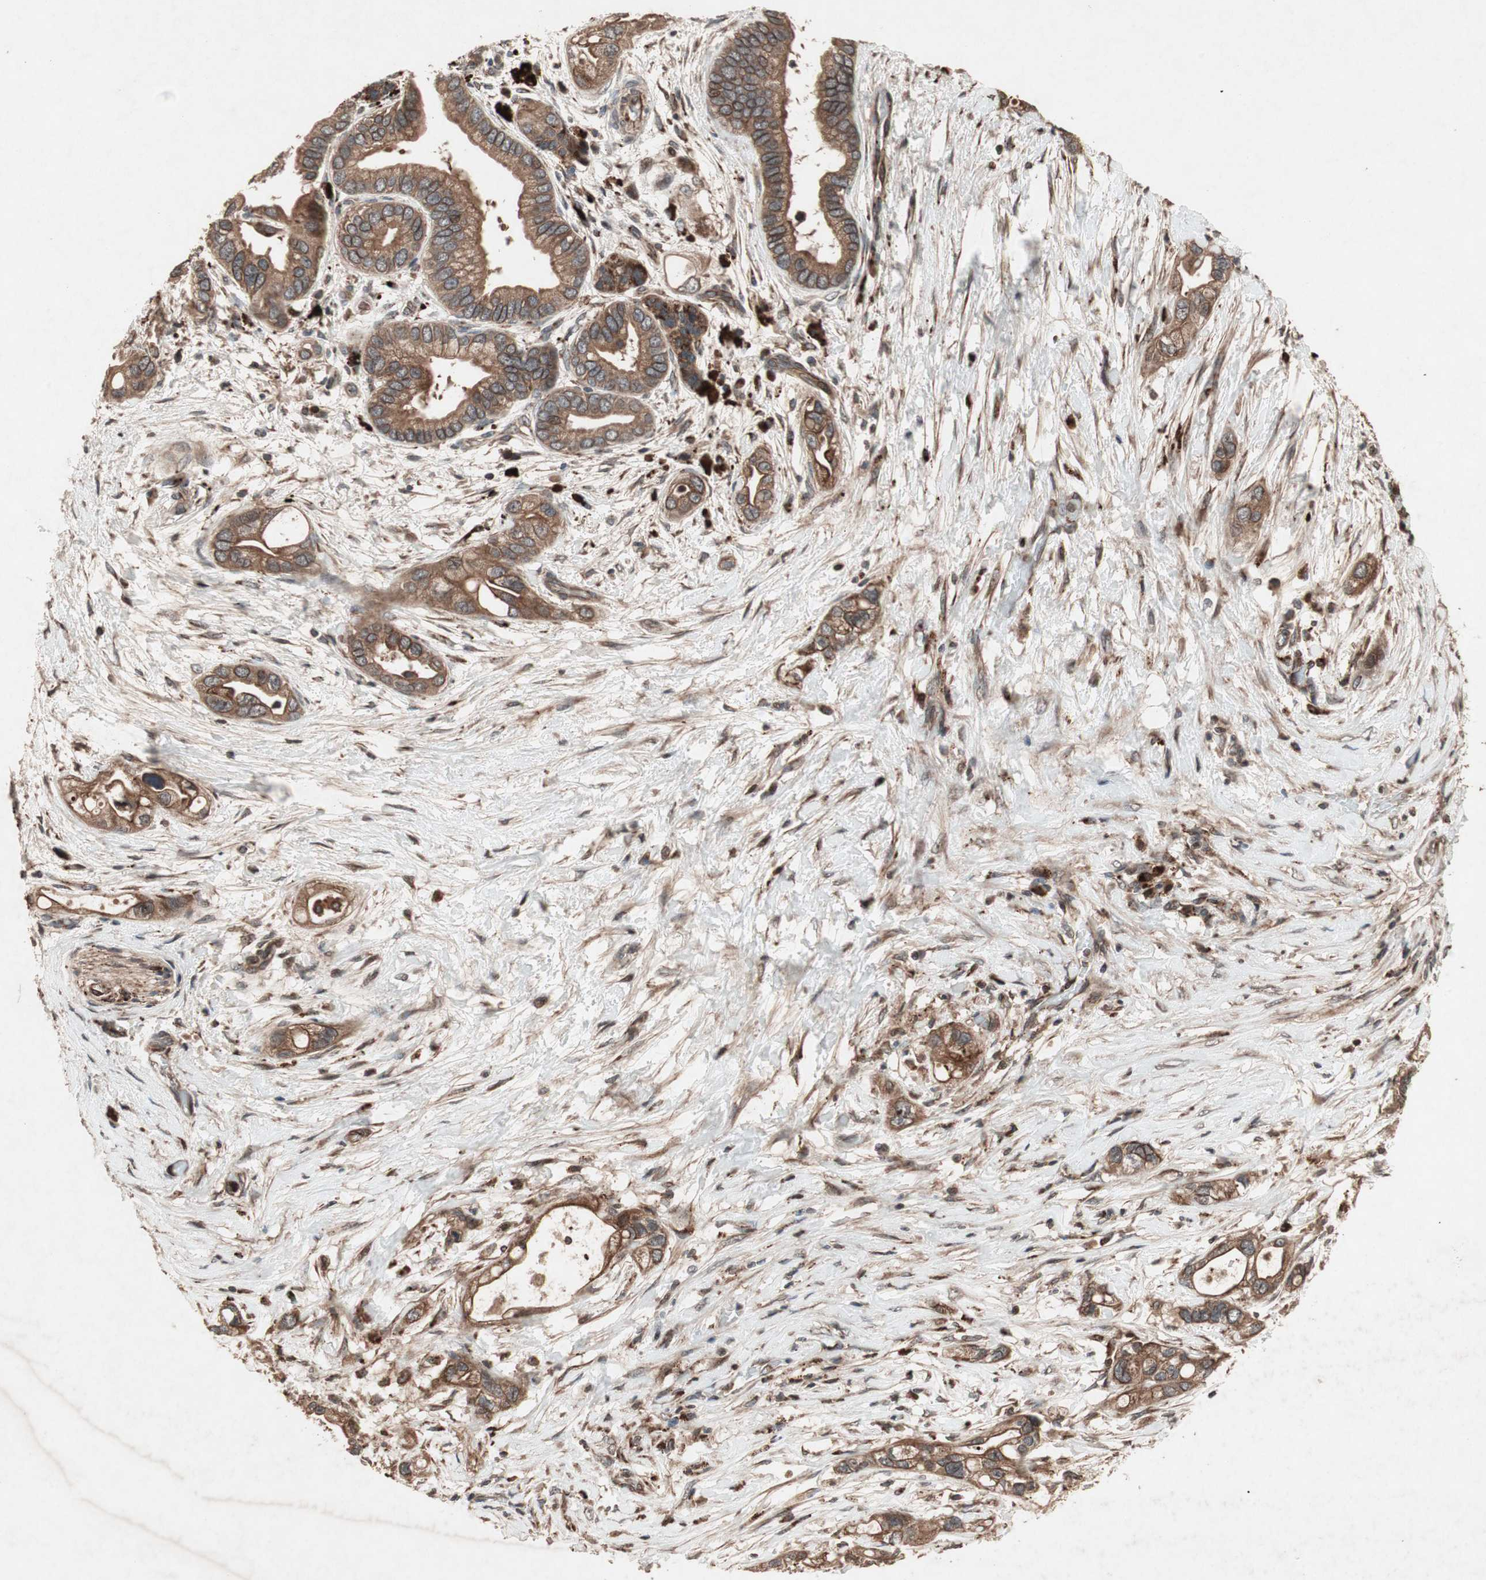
{"staining": {"intensity": "moderate", "quantity": ">75%", "location": "cytoplasmic/membranous"}, "tissue": "pancreatic cancer", "cell_type": "Tumor cells", "image_type": "cancer", "snomed": [{"axis": "morphology", "description": "Adenocarcinoma, NOS"}, {"axis": "topography", "description": "Pancreas"}], "caption": "About >75% of tumor cells in human pancreatic cancer display moderate cytoplasmic/membranous protein staining as visualized by brown immunohistochemical staining.", "gene": "RAB1A", "patient": {"sex": "female", "age": 77}}